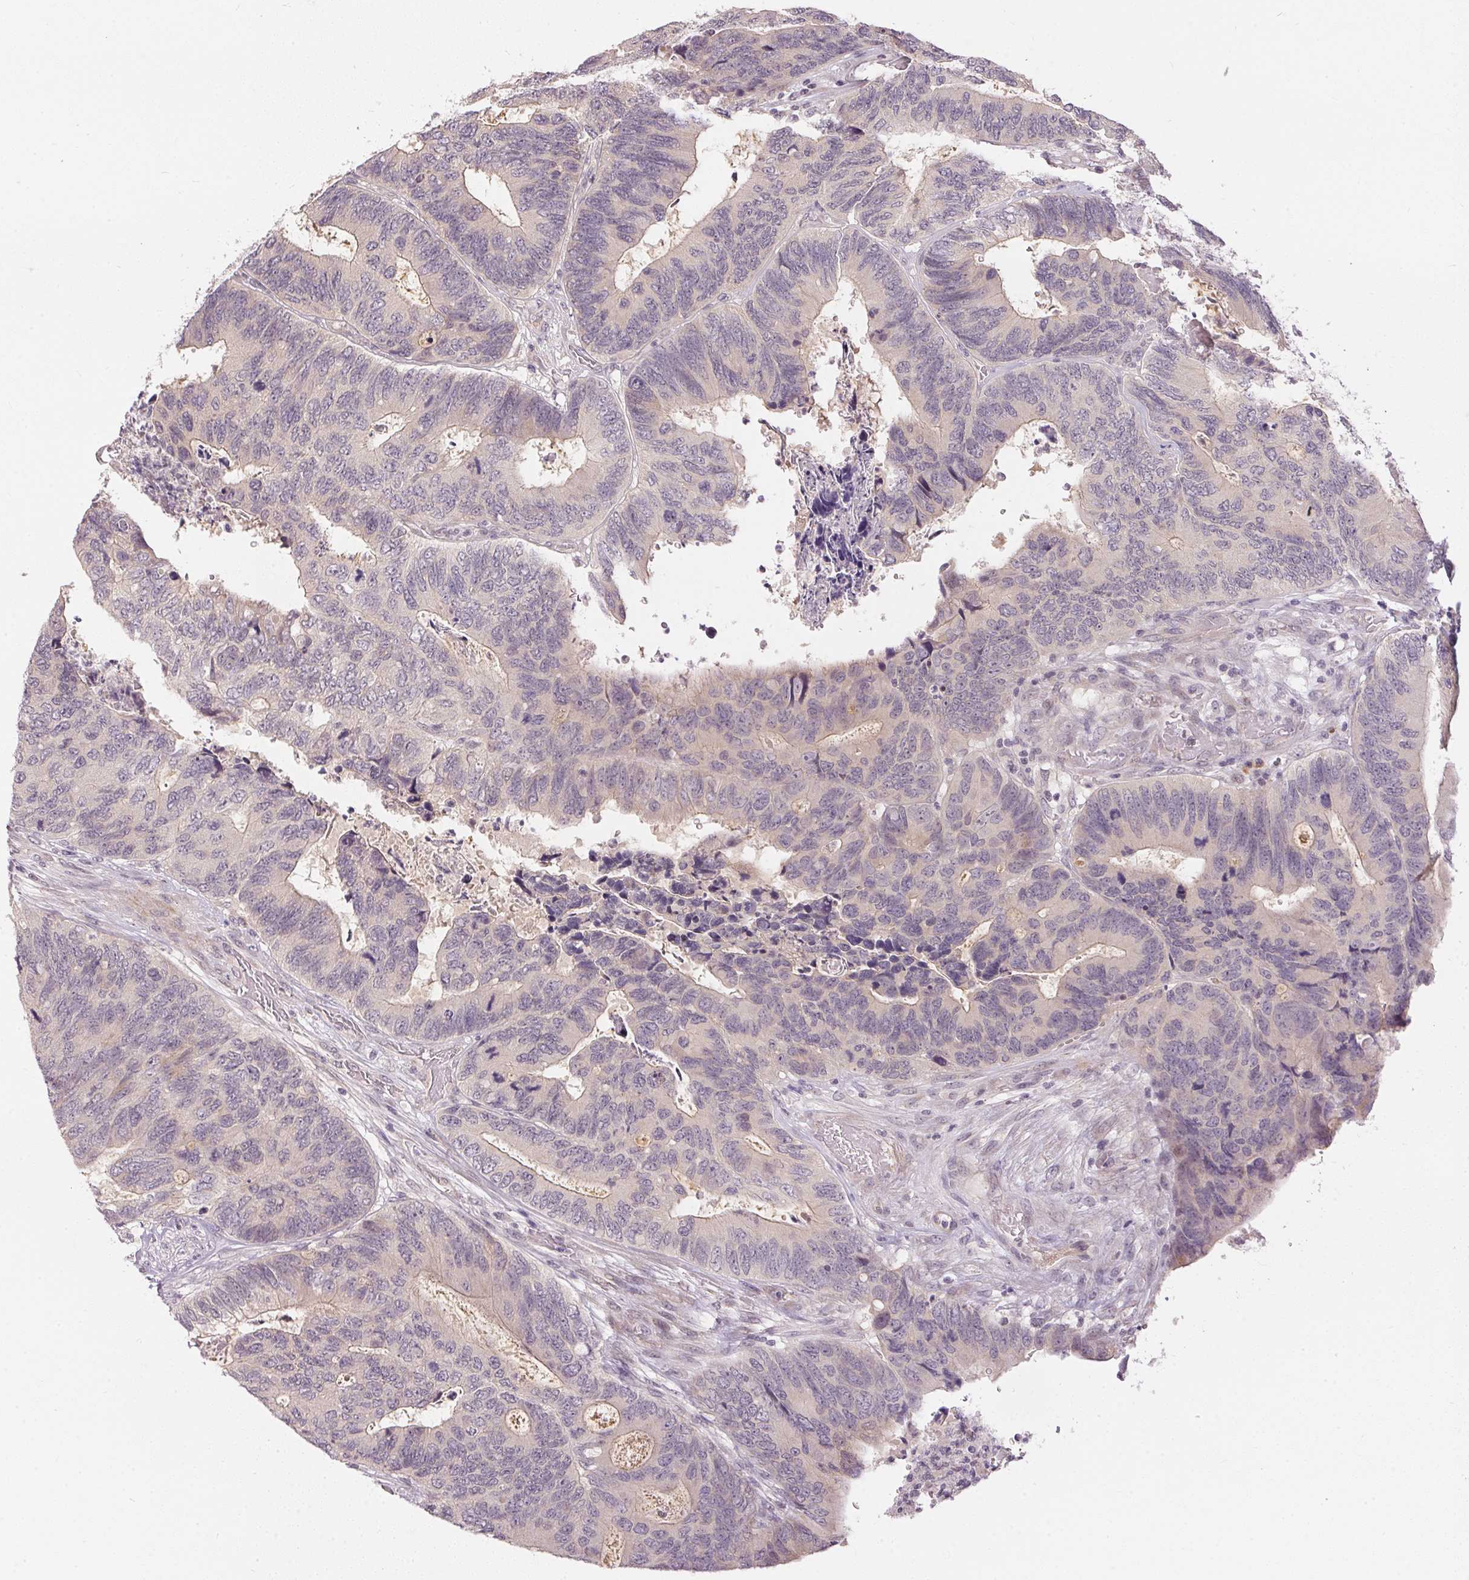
{"staining": {"intensity": "weak", "quantity": "<25%", "location": "cytoplasmic/membranous"}, "tissue": "colorectal cancer", "cell_type": "Tumor cells", "image_type": "cancer", "snomed": [{"axis": "morphology", "description": "Adenocarcinoma, NOS"}, {"axis": "topography", "description": "Colon"}], "caption": "There is no significant positivity in tumor cells of colorectal adenocarcinoma.", "gene": "TTC23L", "patient": {"sex": "female", "age": 67}}